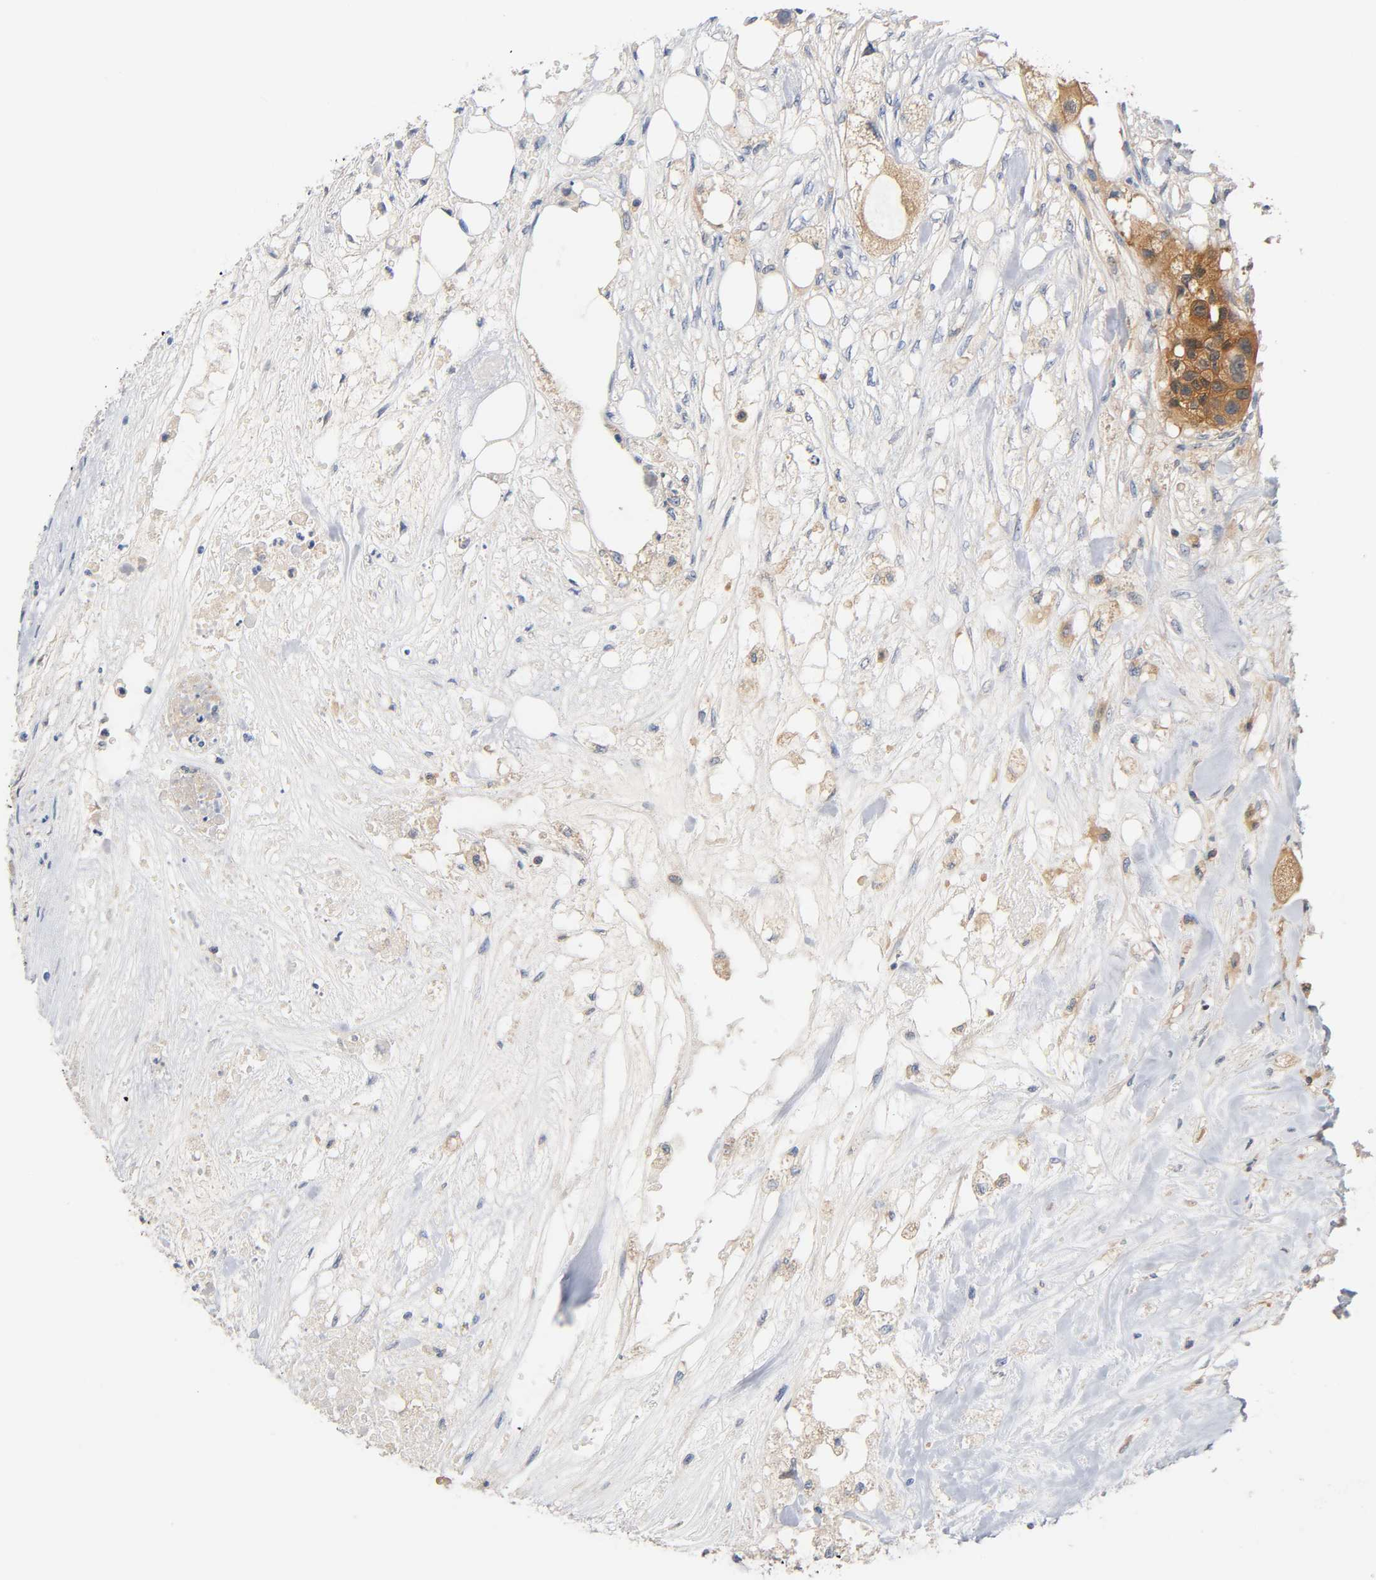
{"staining": {"intensity": "strong", "quantity": ">75%", "location": "cytoplasmic/membranous"}, "tissue": "colorectal cancer", "cell_type": "Tumor cells", "image_type": "cancer", "snomed": [{"axis": "morphology", "description": "Adenocarcinoma, NOS"}, {"axis": "topography", "description": "Colon"}], "caption": "Protein expression analysis of colorectal cancer reveals strong cytoplasmic/membranous expression in about >75% of tumor cells.", "gene": "PRKAB1", "patient": {"sex": "female", "age": 57}}